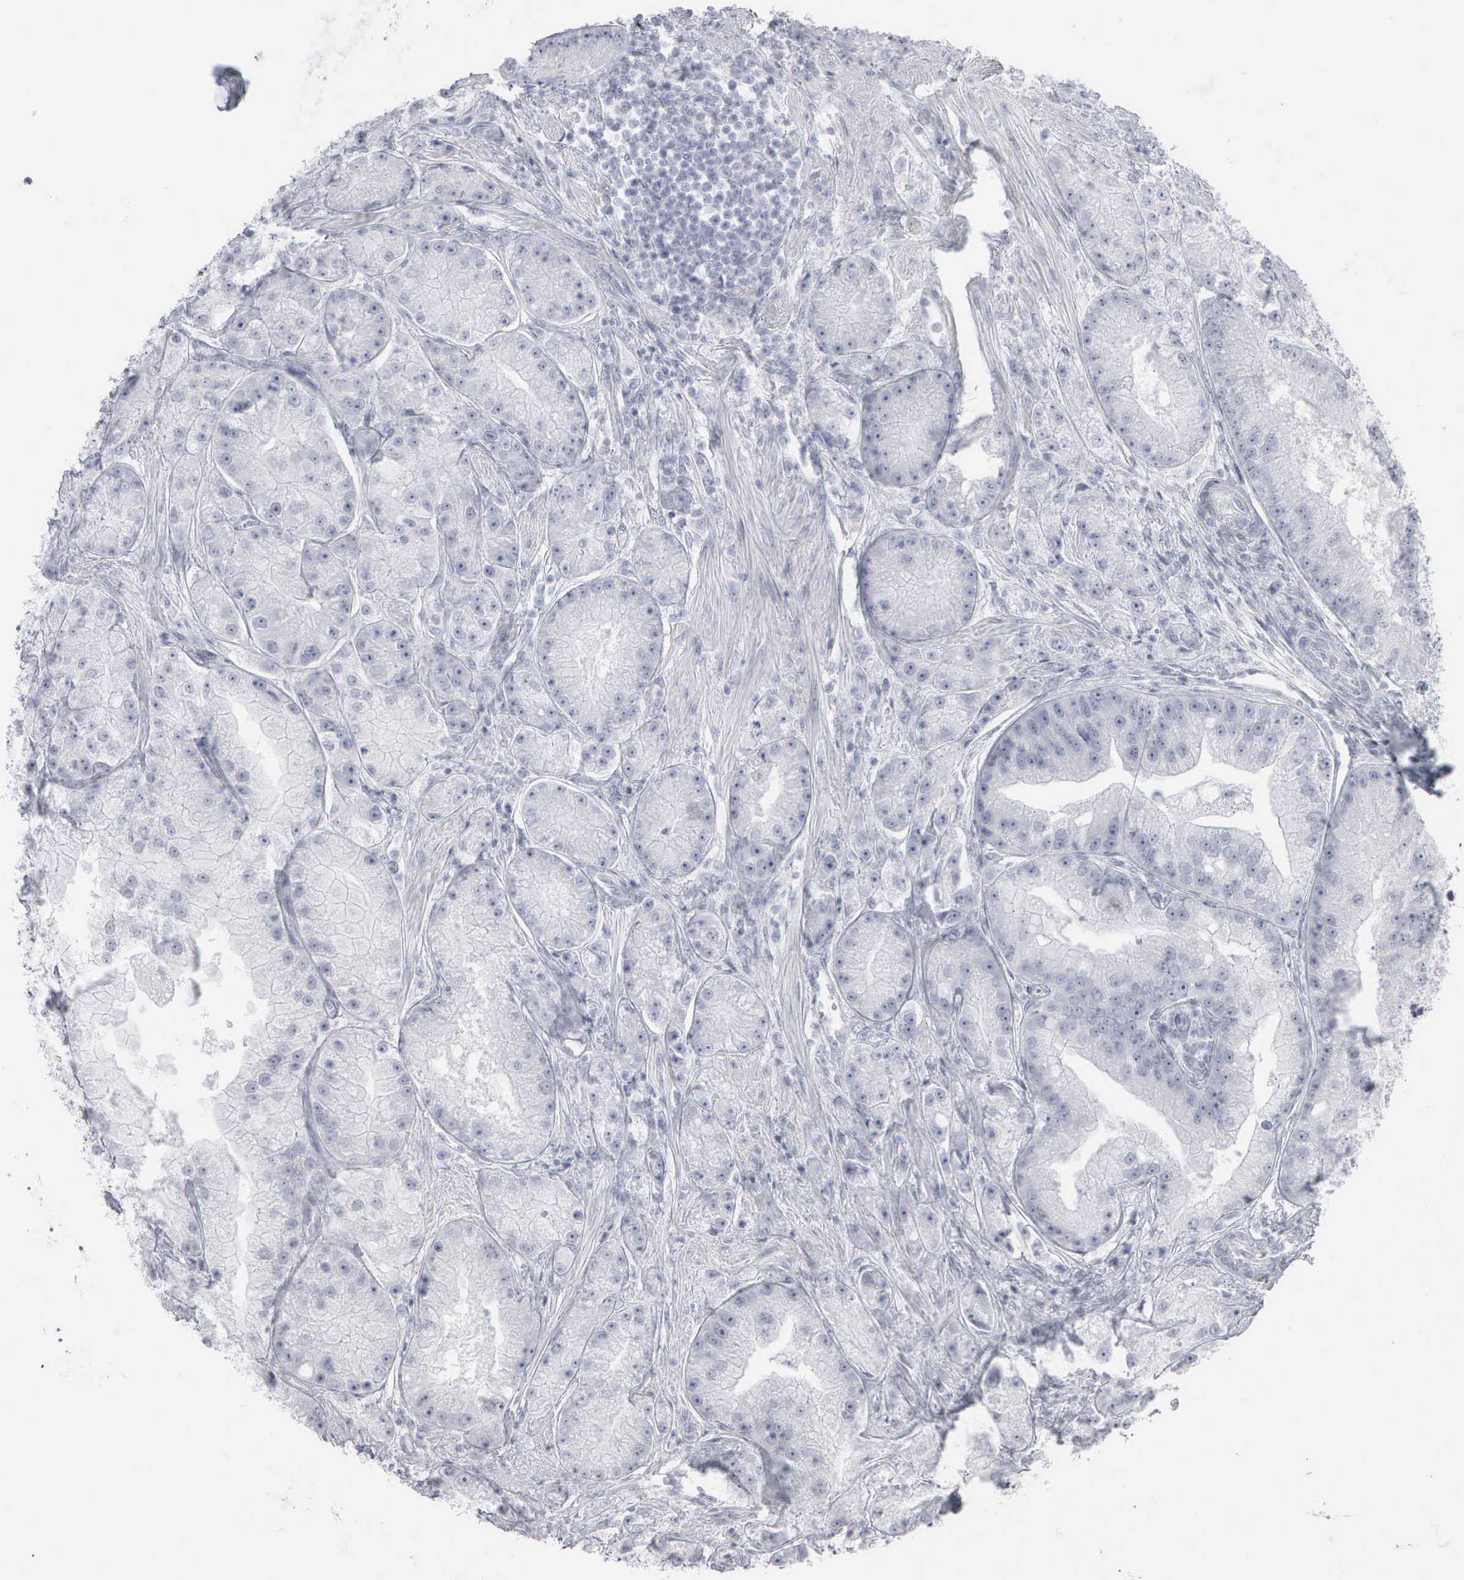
{"staining": {"intensity": "negative", "quantity": "none", "location": "none"}, "tissue": "prostate cancer", "cell_type": "Tumor cells", "image_type": "cancer", "snomed": [{"axis": "morphology", "description": "Adenocarcinoma, Medium grade"}, {"axis": "topography", "description": "Prostate"}], "caption": "Prostate cancer was stained to show a protein in brown. There is no significant expression in tumor cells.", "gene": "KRT14", "patient": {"sex": "male", "age": 72}}